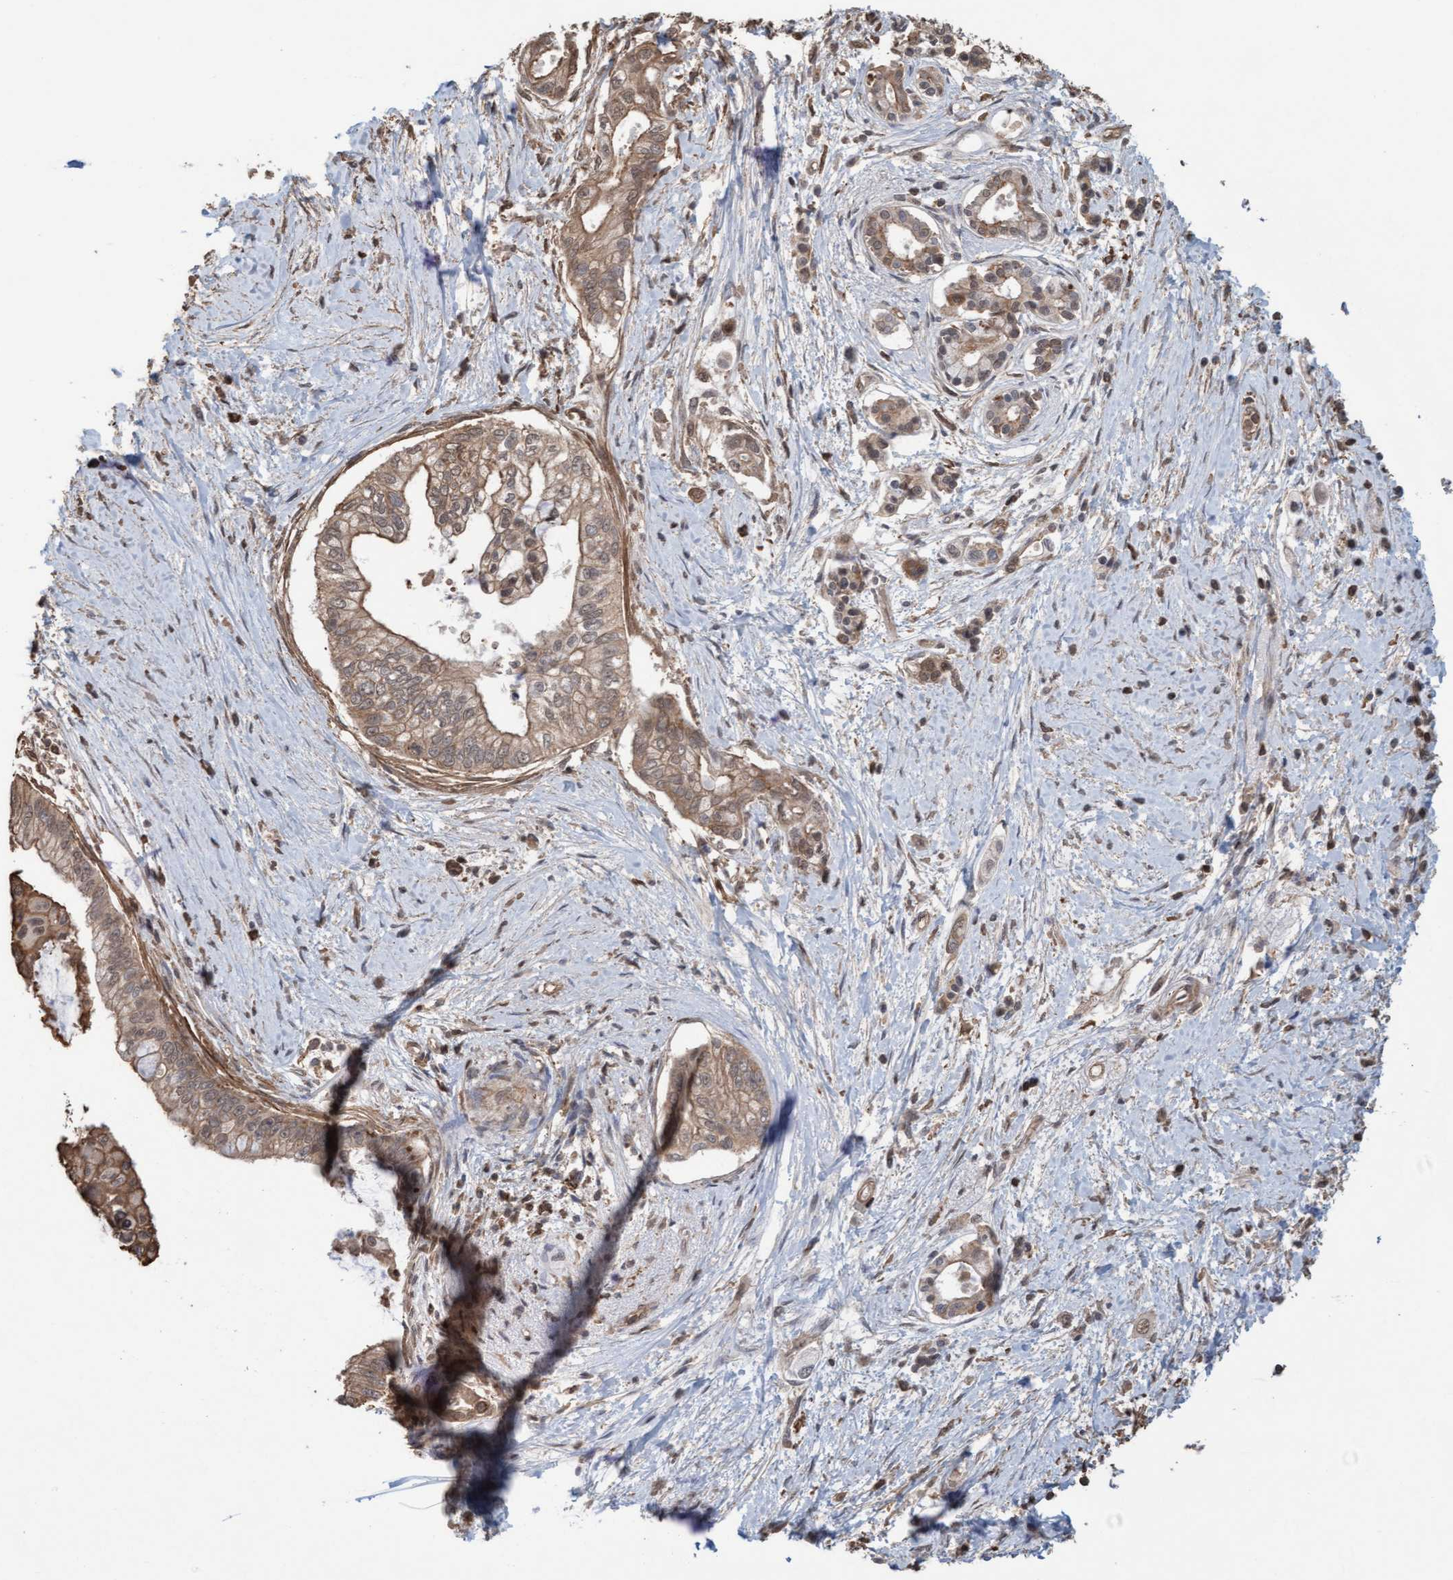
{"staining": {"intensity": "moderate", "quantity": ">75%", "location": "cytoplasmic/membranous"}, "tissue": "pancreatic cancer", "cell_type": "Tumor cells", "image_type": "cancer", "snomed": [{"axis": "morphology", "description": "Adenocarcinoma, NOS"}, {"axis": "topography", "description": "Pancreas"}], "caption": "Brown immunohistochemical staining in pancreatic cancer (adenocarcinoma) shows moderate cytoplasmic/membranous expression in about >75% of tumor cells.", "gene": "FXR2", "patient": {"sex": "male", "age": 59}}